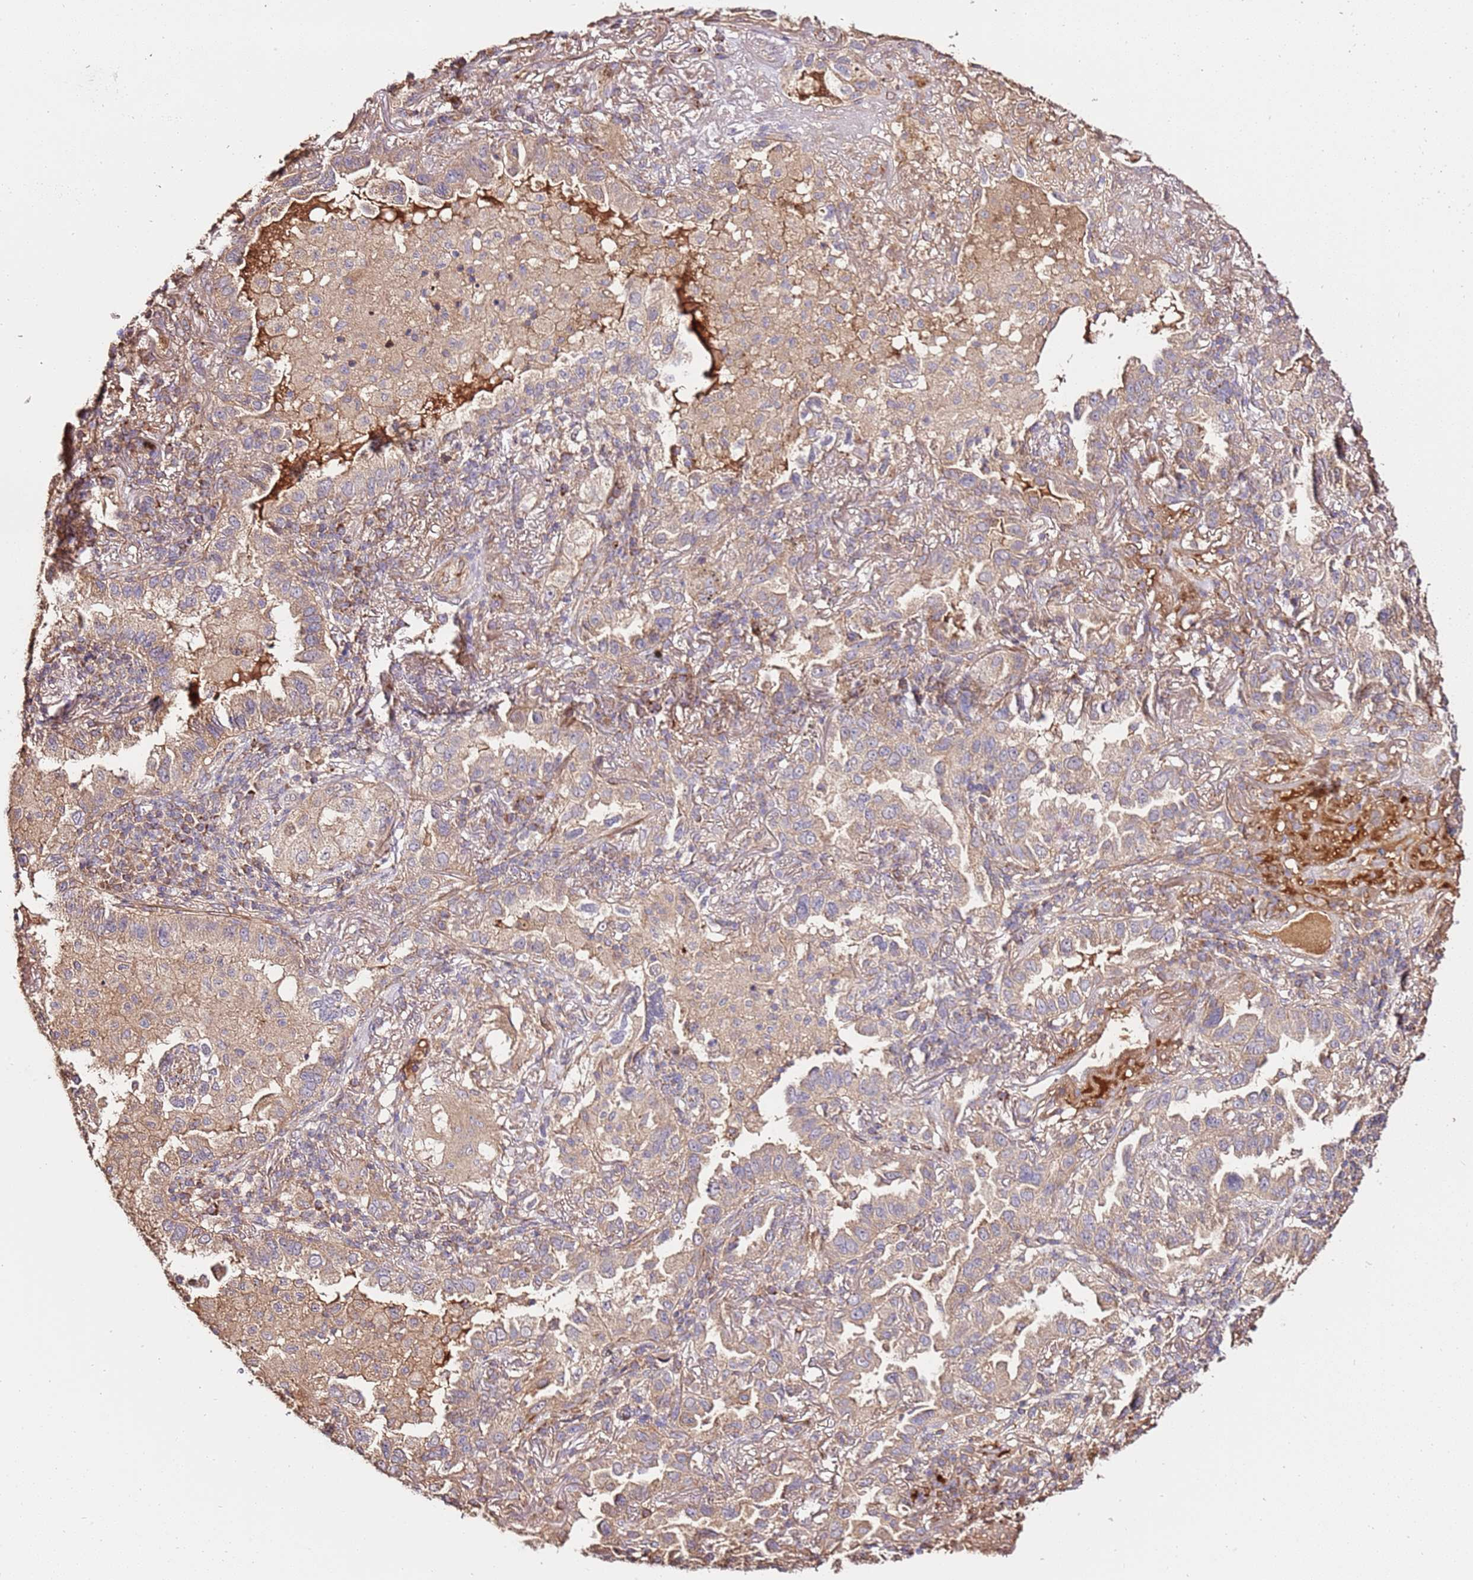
{"staining": {"intensity": "weak", "quantity": "25%-75%", "location": "cytoplasmic/membranous"}, "tissue": "lung cancer", "cell_type": "Tumor cells", "image_type": "cancer", "snomed": [{"axis": "morphology", "description": "Adenocarcinoma, NOS"}, {"axis": "topography", "description": "Lung"}], "caption": "Immunohistochemical staining of human lung cancer displays weak cytoplasmic/membranous protein positivity in approximately 25%-75% of tumor cells.", "gene": "CEP55", "patient": {"sex": "female", "age": 69}}